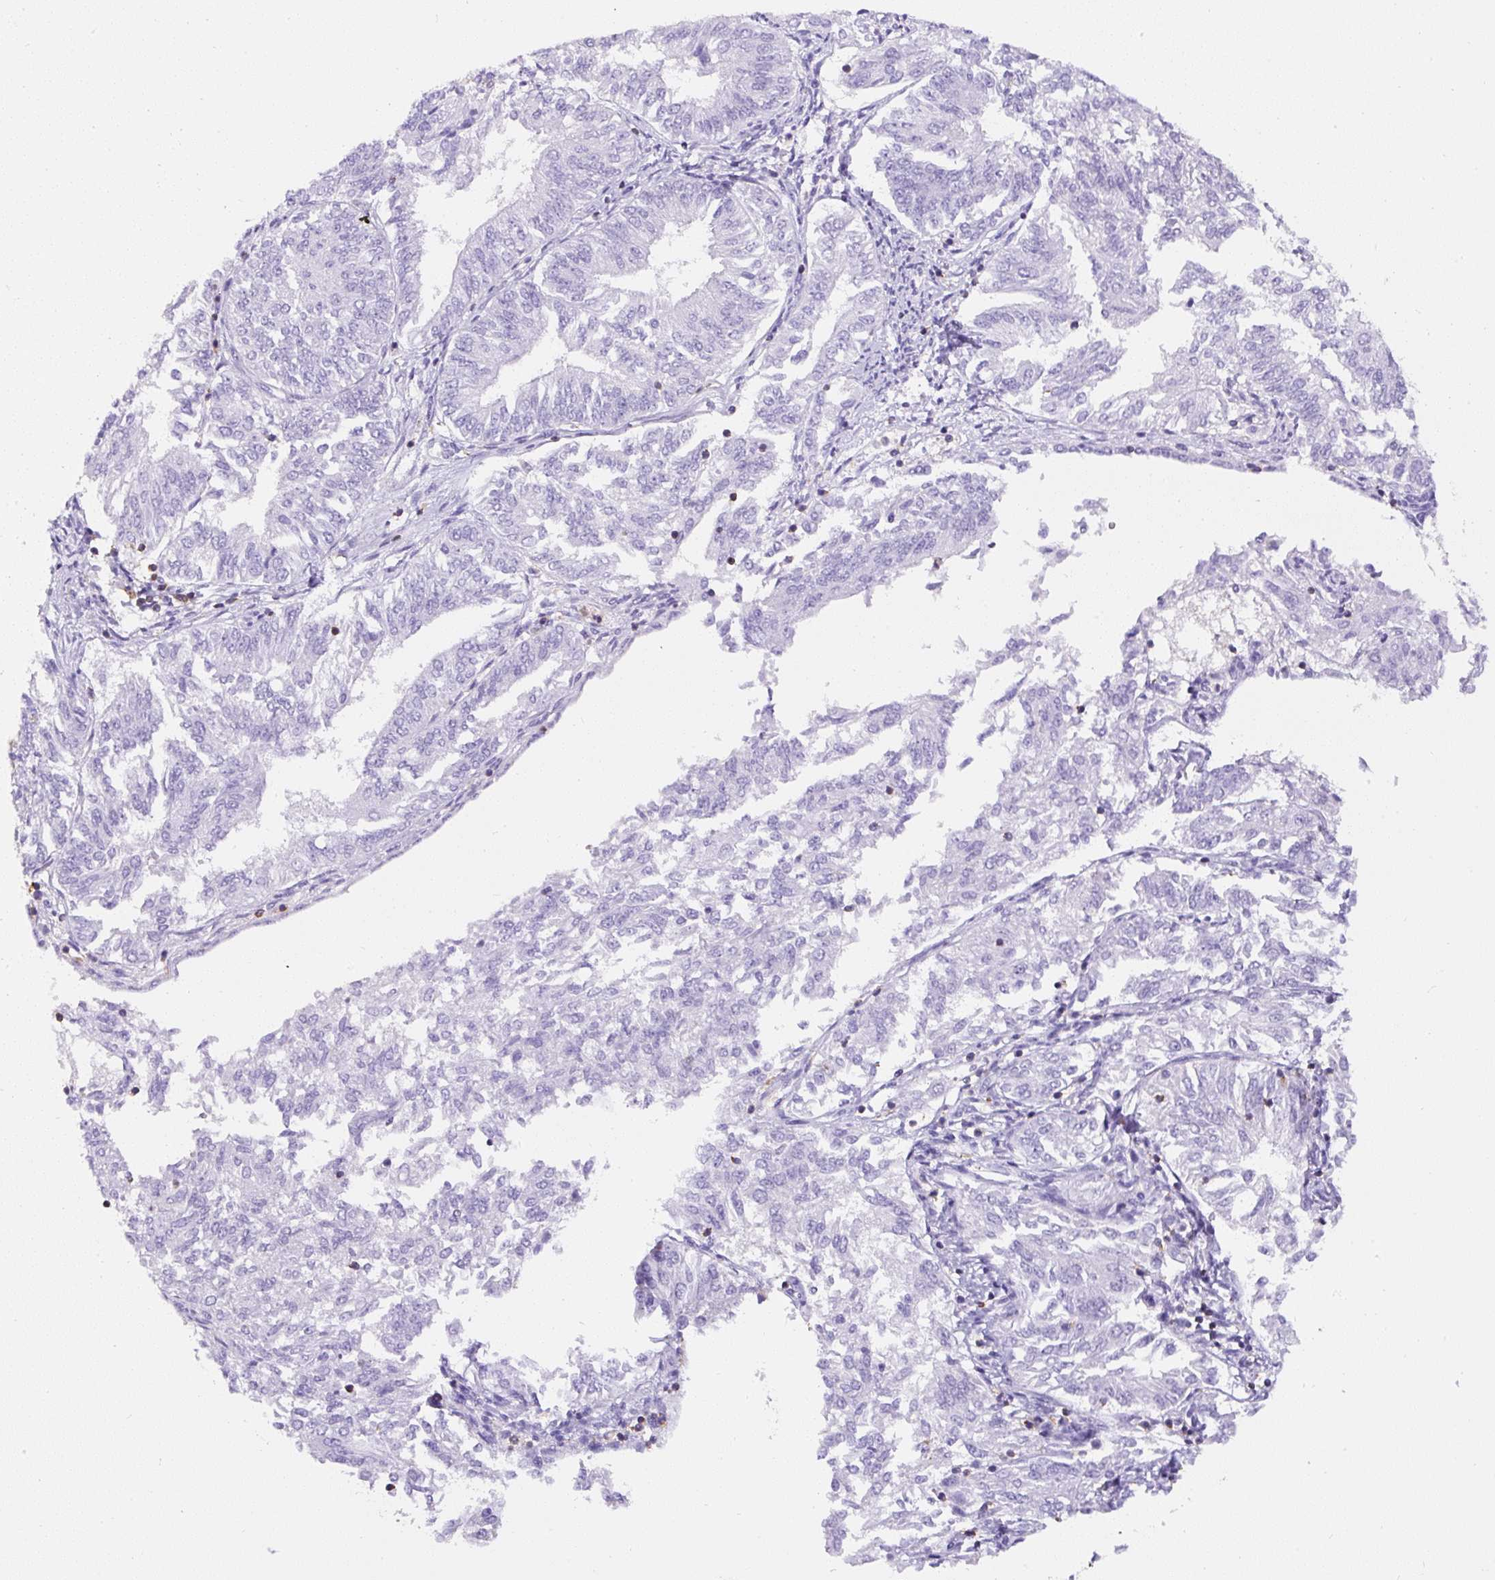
{"staining": {"intensity": "negative", "quantity": "none", "location": "none"}, "tissue": "endometrial cancer", "cell_type": "Tumor cells", "image_type": "cancer", "snomed": [{"axis": "morphology", "description": "Adenocarcinoma, NOS"}, {"axis": "topography", "description": "Endometrium"}], "caption": "Immunohistochemistry image of human endometrial cancer stained for a protein (brown), which shows no staining in tumor cells. (DAB (3,3'-diaminobenzidine) immunohistochemistry (IHC) visualized using brightfield microscopy, high magnification).", "gene": "FAM228B", "patient": {"sex": "female", "age": 58}}